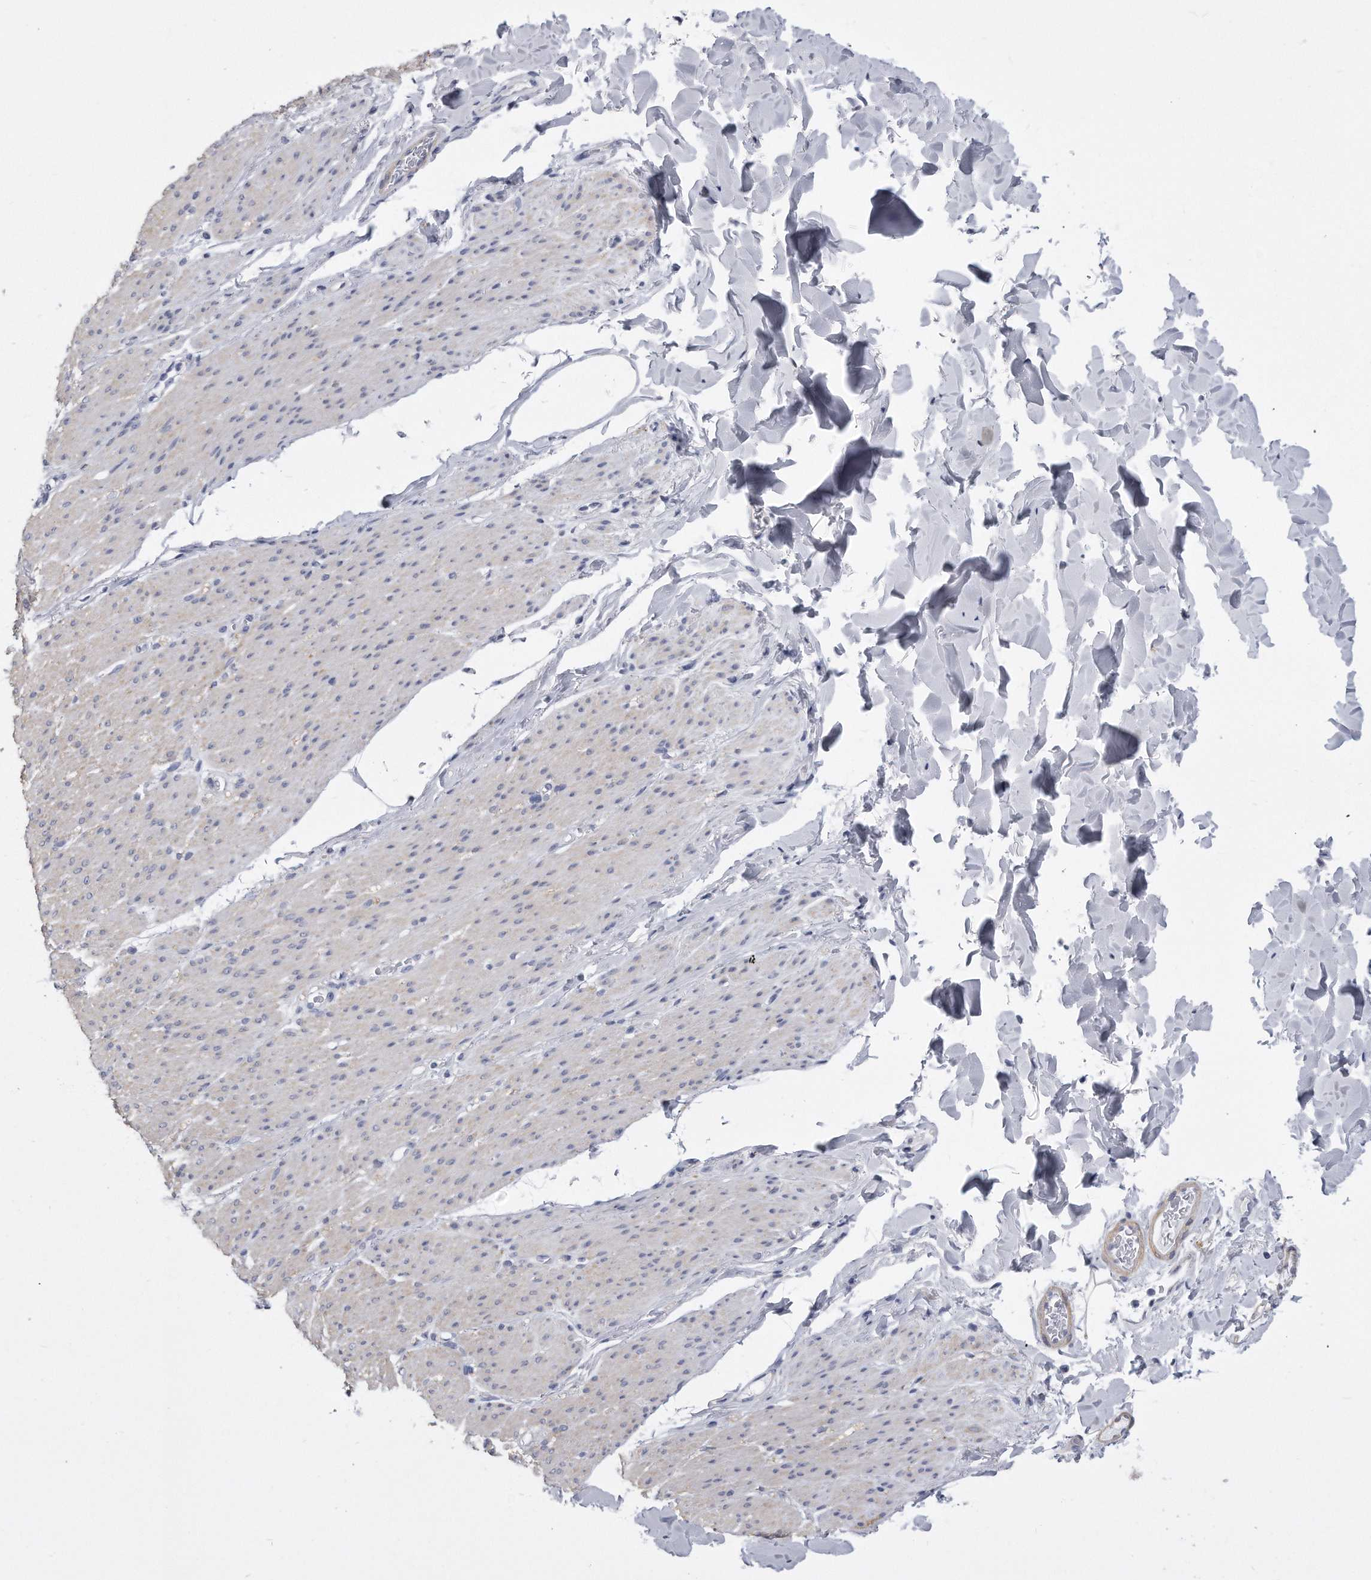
{"staining": {"intensity": "negative", "quantity": "none", "location": "none"}, "tissue": "smooth muscle", "cell_type": "Smooth muscle cells", "image_type": "normal", "snomed": [{"axis": "morphology", "description": "Normal tissue, NOS"}, {"axis": "topography", "description": "Colon"}, {"axis": "topography", "description": "Peripheral nerve tissue"}], "caption": "This micrograph is of benign smooth muscle stained with immunohistochemistry to label a protein in brown with the nuclei are counter-stained blue. There is no staining in smooth muscle cells. (Brightfield microscopy of DAB IHC at high magnification).", "gene": "PYGB", "patient": {"sex": "female", "age": 61}}